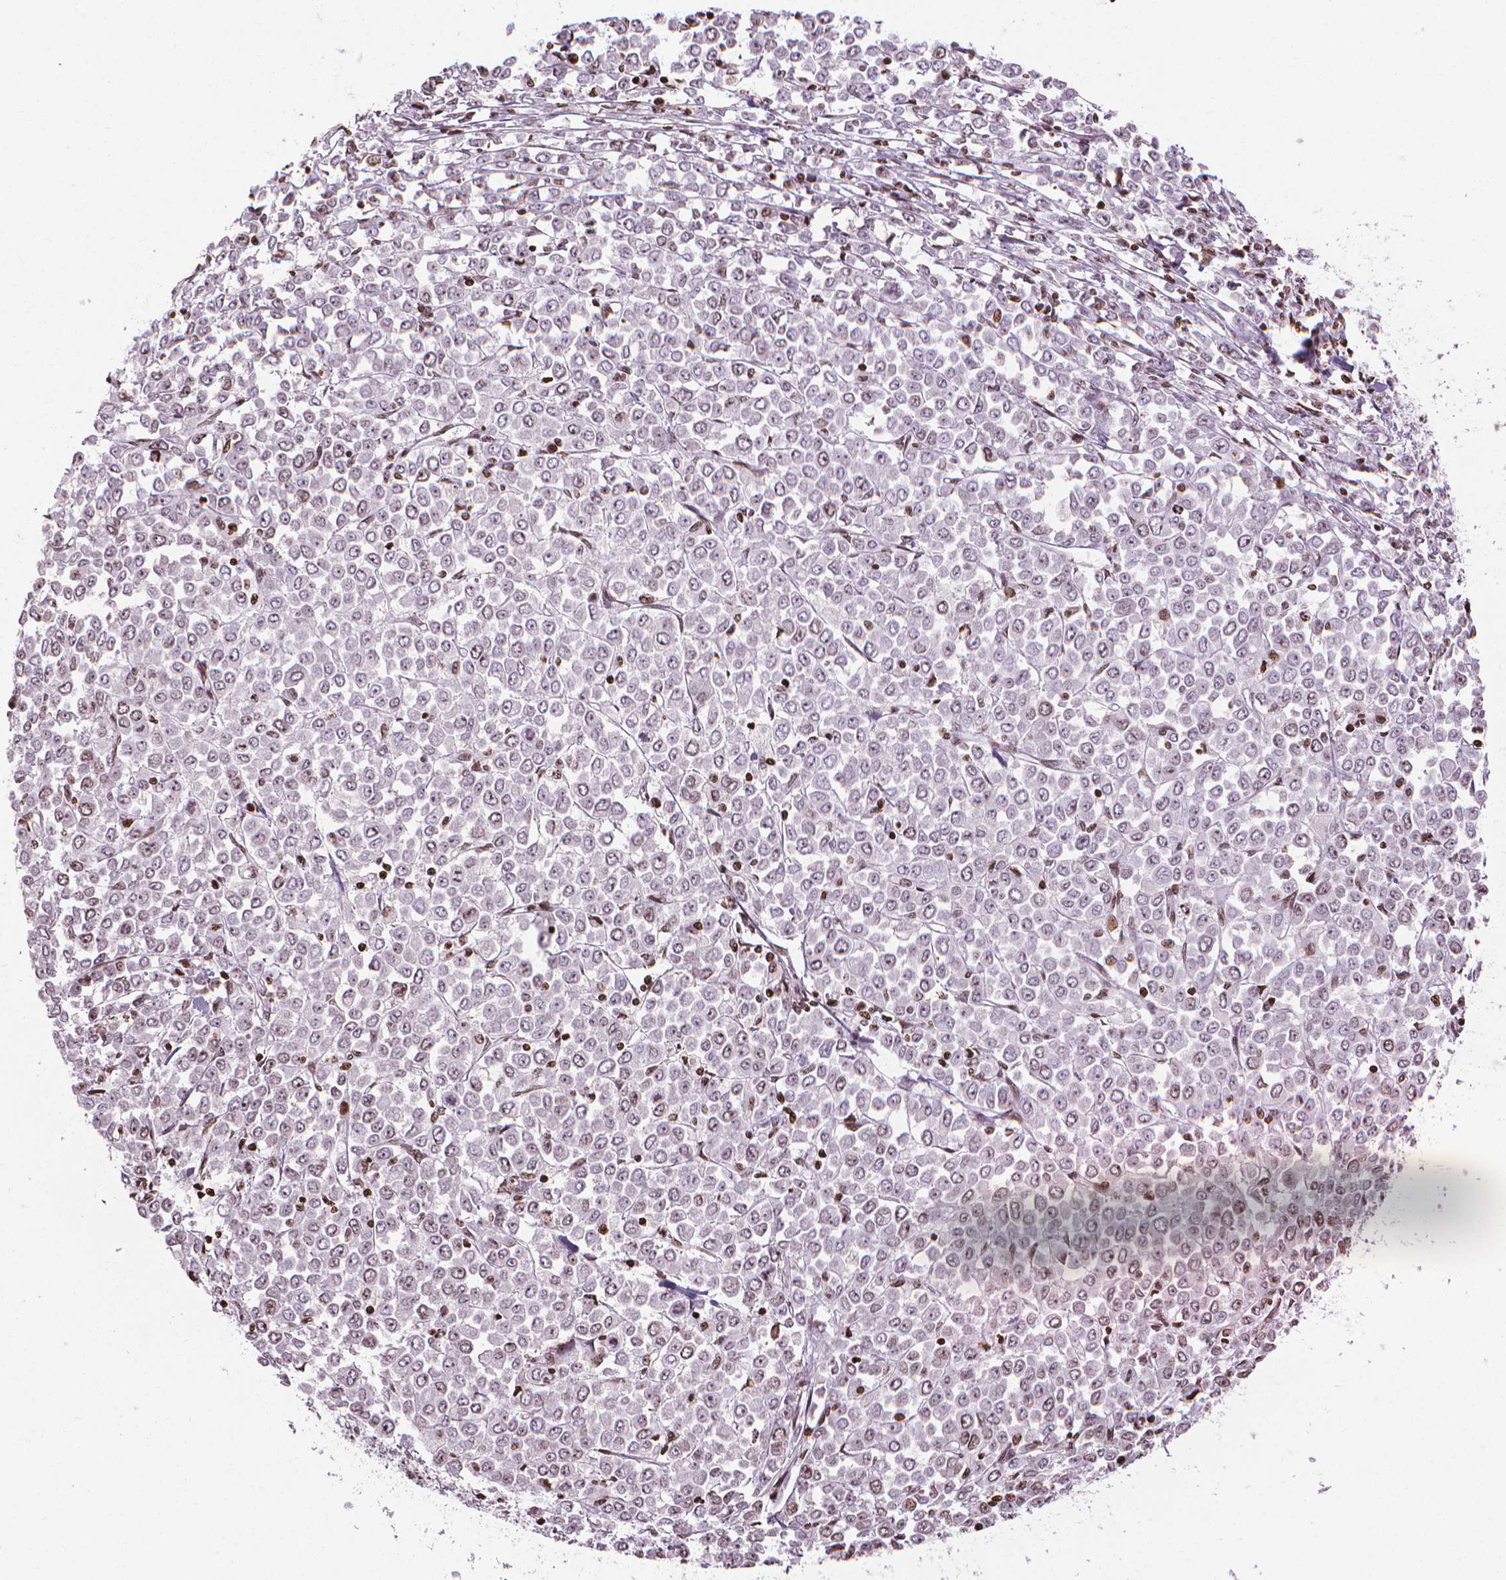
{"staining": {"intensity": "moderate", "quantity": "<25%", "location": "nuclear"}, "tissue": "stomach cancer", "cell_type": "Tumor cells", "image_type": "cancer", "snomed": [{"axis": "morphology", "description": "Adenocarcinoma, NOS"}, {"axis": "topography", "description": "Stomach, upper"}], "caption": "Brown immunohistochemical staining in stomach adenocarcinoma exhibits moderate nuclear positivity in about <25% of tumor cells.", "gene": "PIP4K2A", "patient": {"sex": "male", "age": 70}}